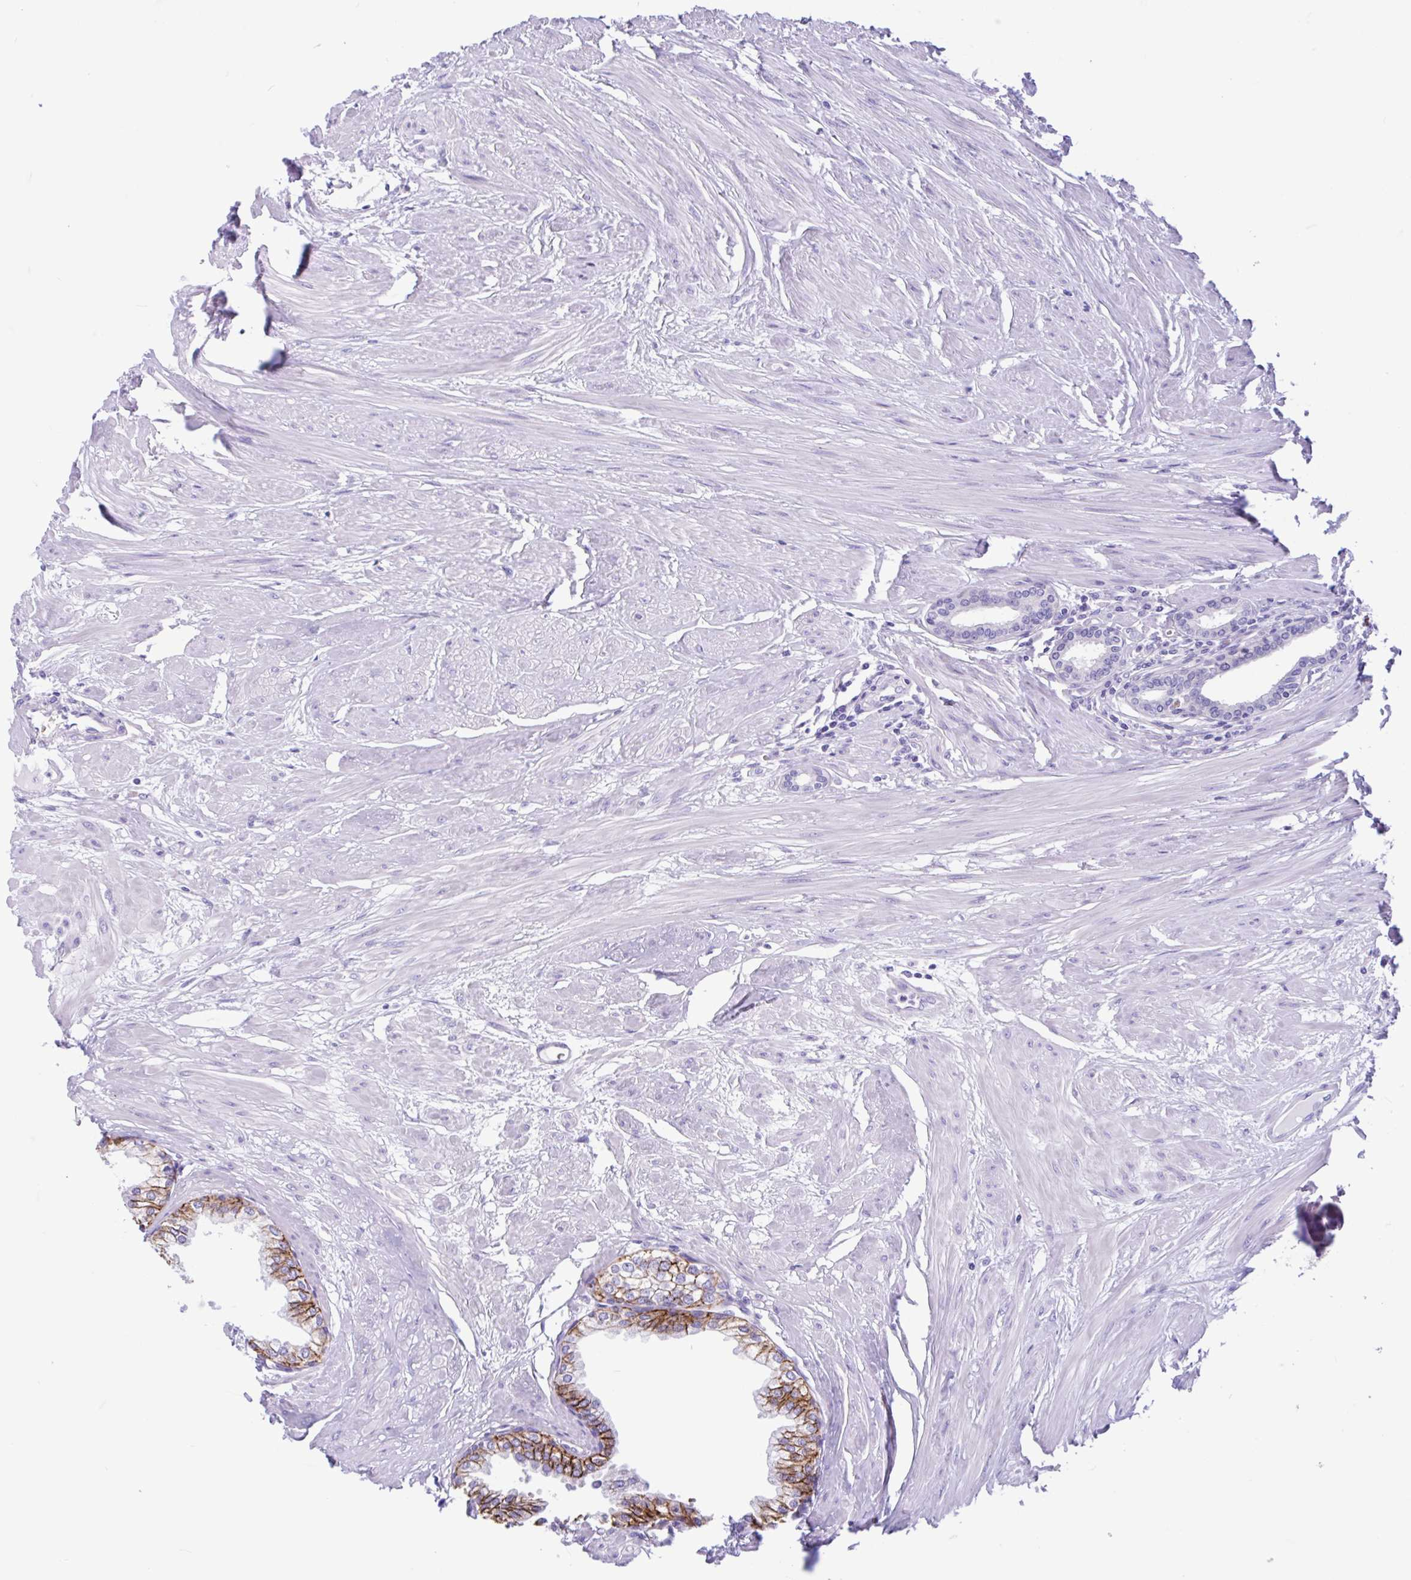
{"staining": {"intensity": "strong", "quantity": ">75%", "location": "cytoplasmic/membranous"}, "tissue": "prostate", "cell_type": "Glandular cells", "image_type": "normal", "snomed": [{"axis": "morphology", "description": "Normal tissue, NOS"}, {"axis": "topography", "description": "Prostate"}, {"axis": "topography", "description": "Peripheral nerve tissue"}], "caption": "DAB immunohistochemical staining of benign human prostate displays strong cytoplasmic/membranous protein expression in approximately >75% of glandular cells. The protein of interest is shown in brown color, while the nuclei are stained blue.", "gene": "TMEM79", "patient": {"sex": "male", "age": 55}}